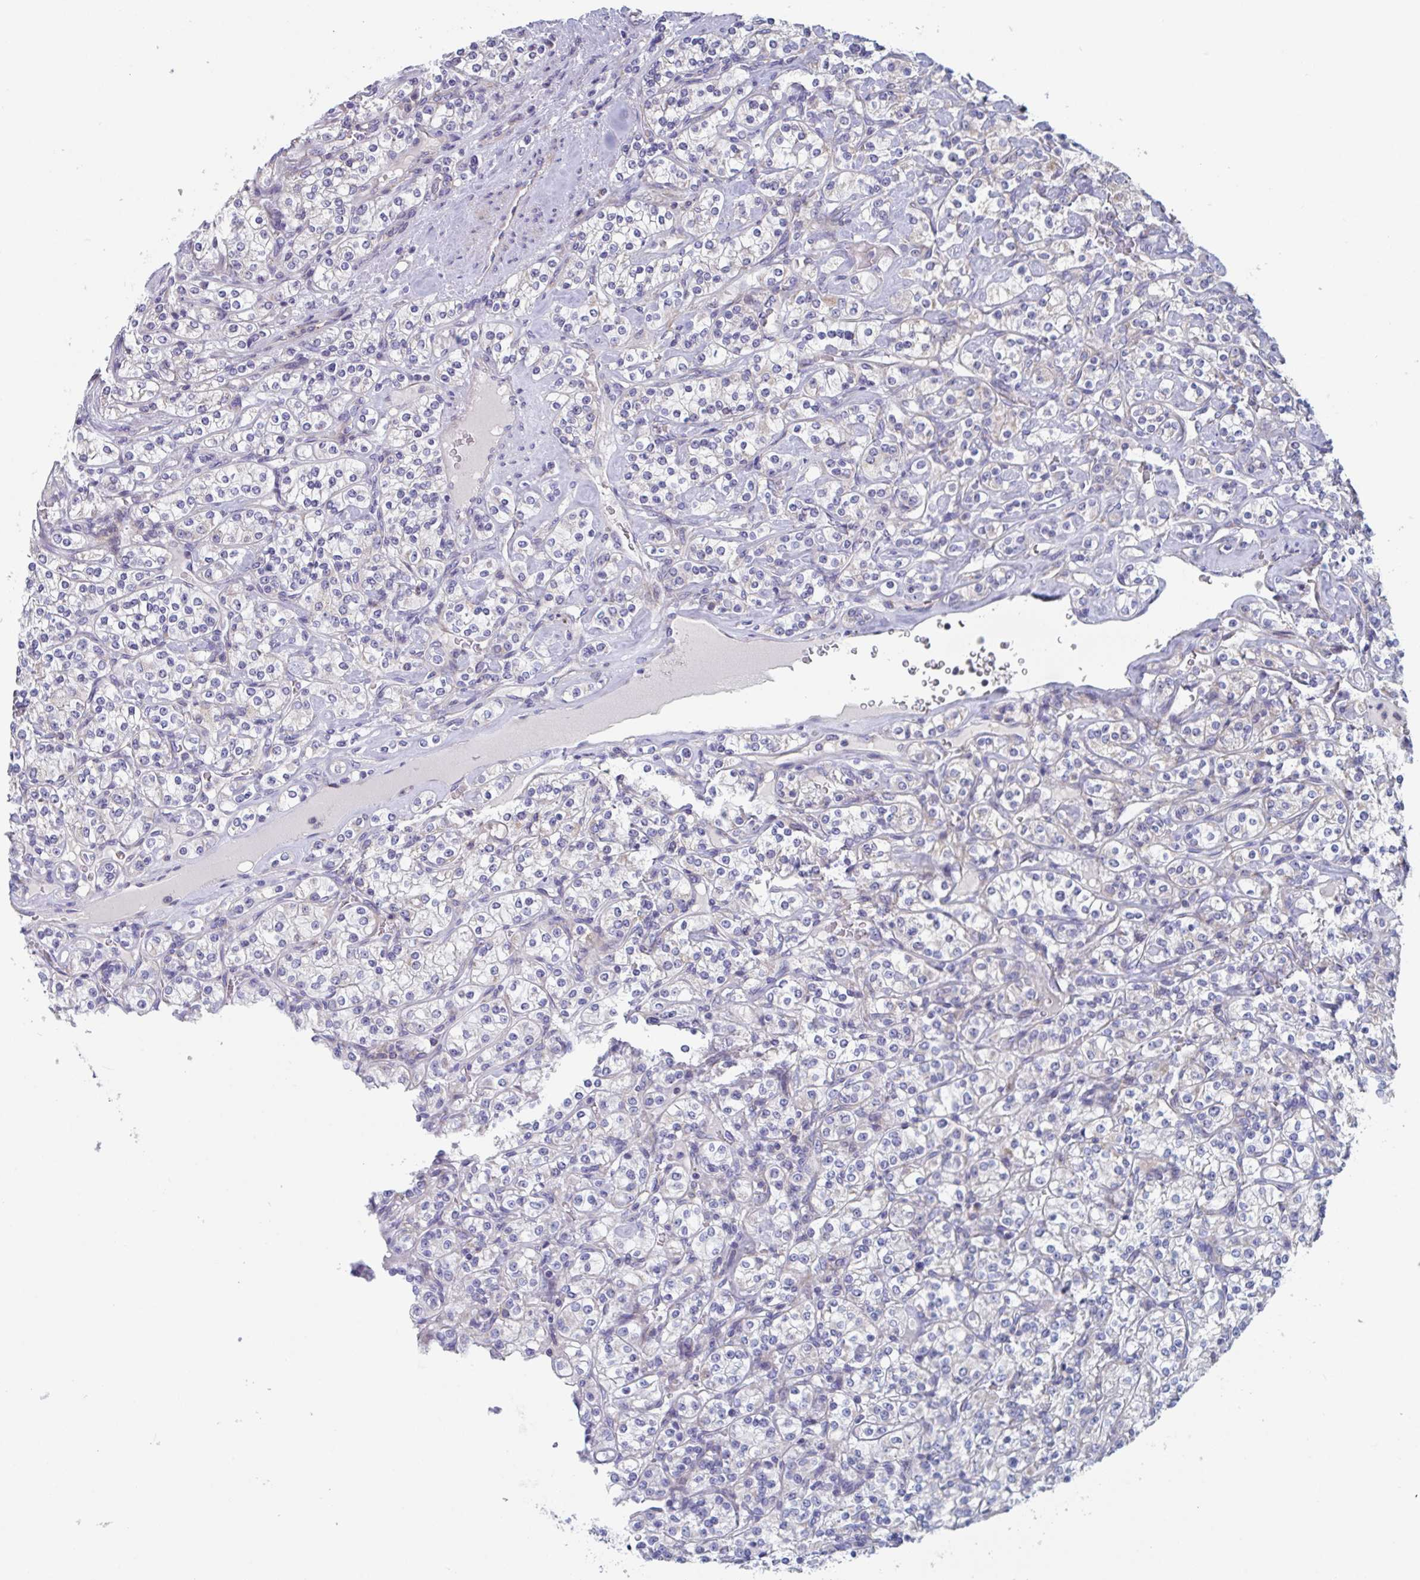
{"staining": {"intensity": "negative", "quantity": "none", "location": "none"}, "tissue": "renal cancer", "cell_type": "Tumor cells", "image_type": "cancer", "snomed": [{"axis": "morphology", "description": "Adenocarcinoma, NOS"}, {"axis": "topography", "description": "Kidney"}], "caption": "Adenocarcinoma (renal) was stained to show a protein in brown. There is no significant positivity in tumor cells. The staining was performed using DAB to visualize the protein expression in brown, while the nuclei were stained in blue with hematoxylin (Magnification: 20x).", "gene": "MRPL53", "patient": {"sex": "male", "age": 77}}